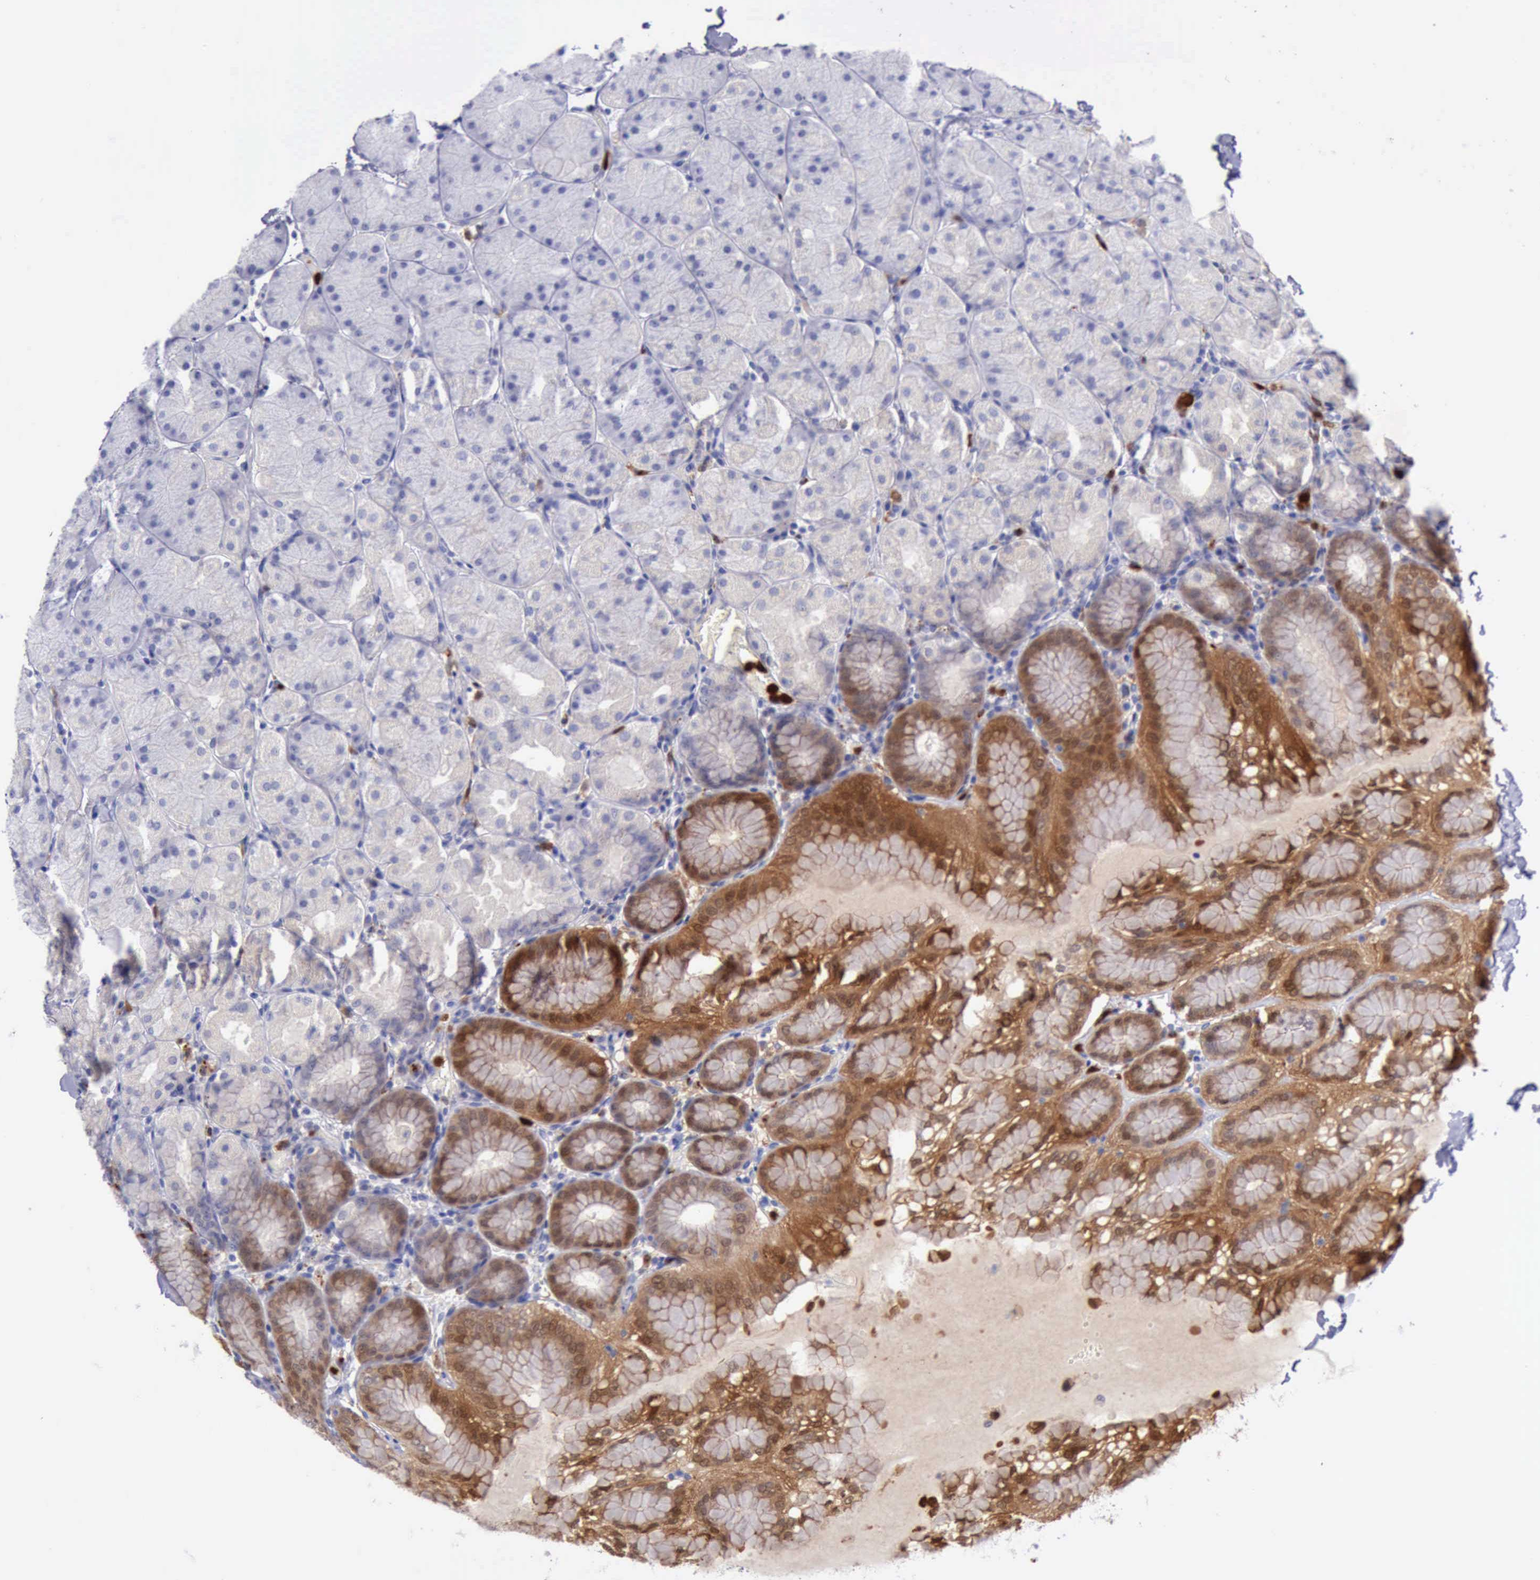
{"staining": {"intensity": "strong", "quantity": "25%-75%", "location": "cytoplasmic/membranous"}, "tissue": "stomach", "cell_type": "Glandular cells", "image_type": "normal", "snomed": [{"axis": "morphology", "description": "Normal tissue, NOS"}, {"axis": "topography", "description": "Stomach, upper"}, {"axis": "topography", "description": "Stomach"}], "caption": "Immunohistochemical staining of normal human stomach displays high levels of strong cytoplasmic/membranous positivity in approximately 25%-75% of glandular cells. (DAB (3,3'-diaminobenzidine) IHC with brightfield microscopy, high magnification).", "gene": "CSTA", "patient": {"sex": "male", "age": 76}}